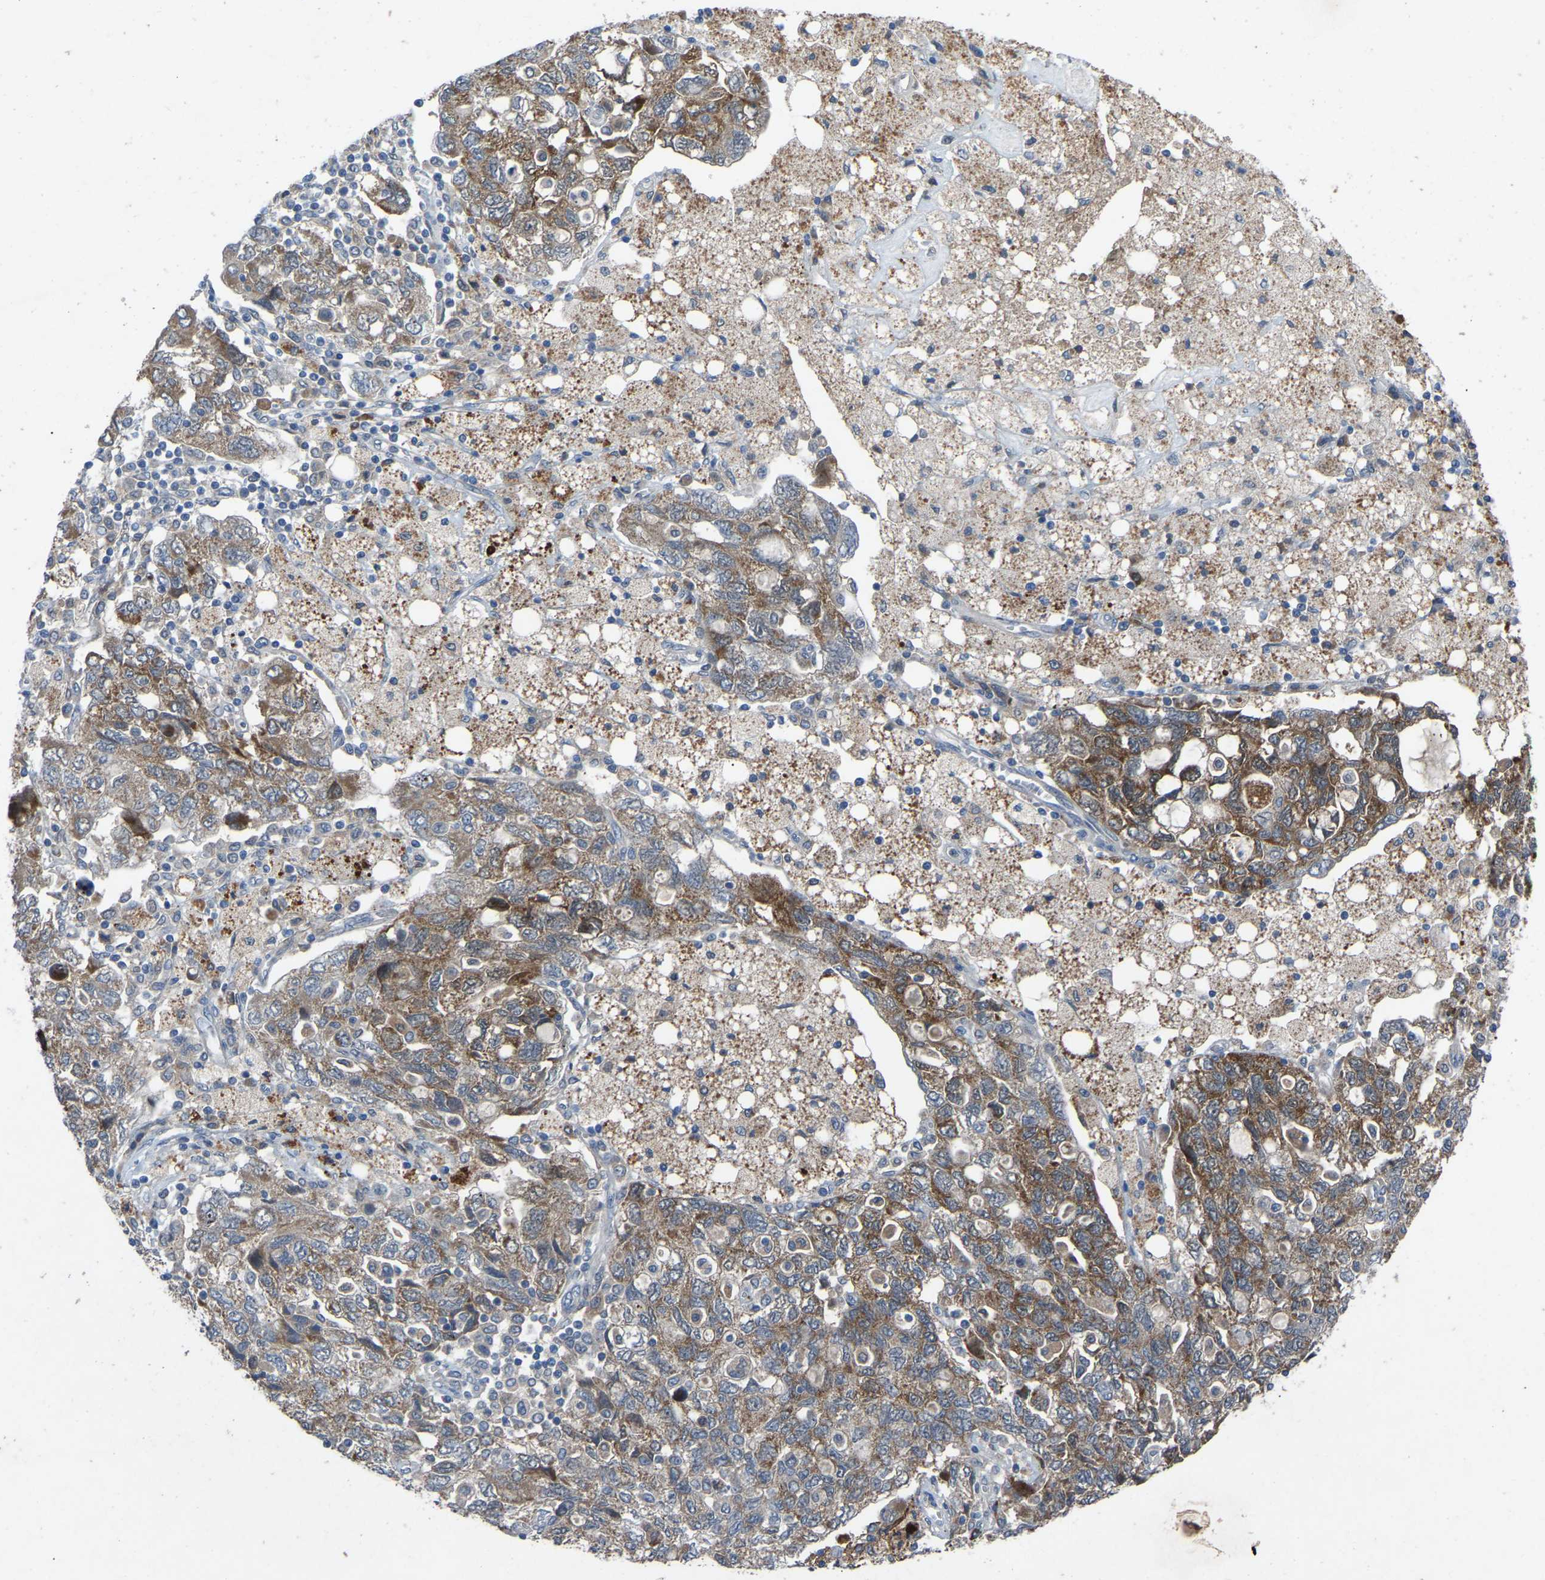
{"staining": {"intensity": "moderate", "quantity": "25%-75%", "location": "cytoplasmic/membranous"}, "tissue": "ovarian cancer", "cell_type": "Tumor cells", "image_type": "cancer", "snomed": [{"axis": "morphology", "description": "Carcinoma, NOS"}, {"axis": "morphology", "description": "Cystadenocarcinoma, serous, NOS"}, {"axis": "topography", "description": "Ovary"}], "caption": "A micrograph of human ovarian cancer (serous cystadenocarcinoma) stained for a protein displays moderate cytoplasmic/membranous brown staining in tumor cells.", "gene": "FHIT", "patient": {"sex": "female", "age": 69}}